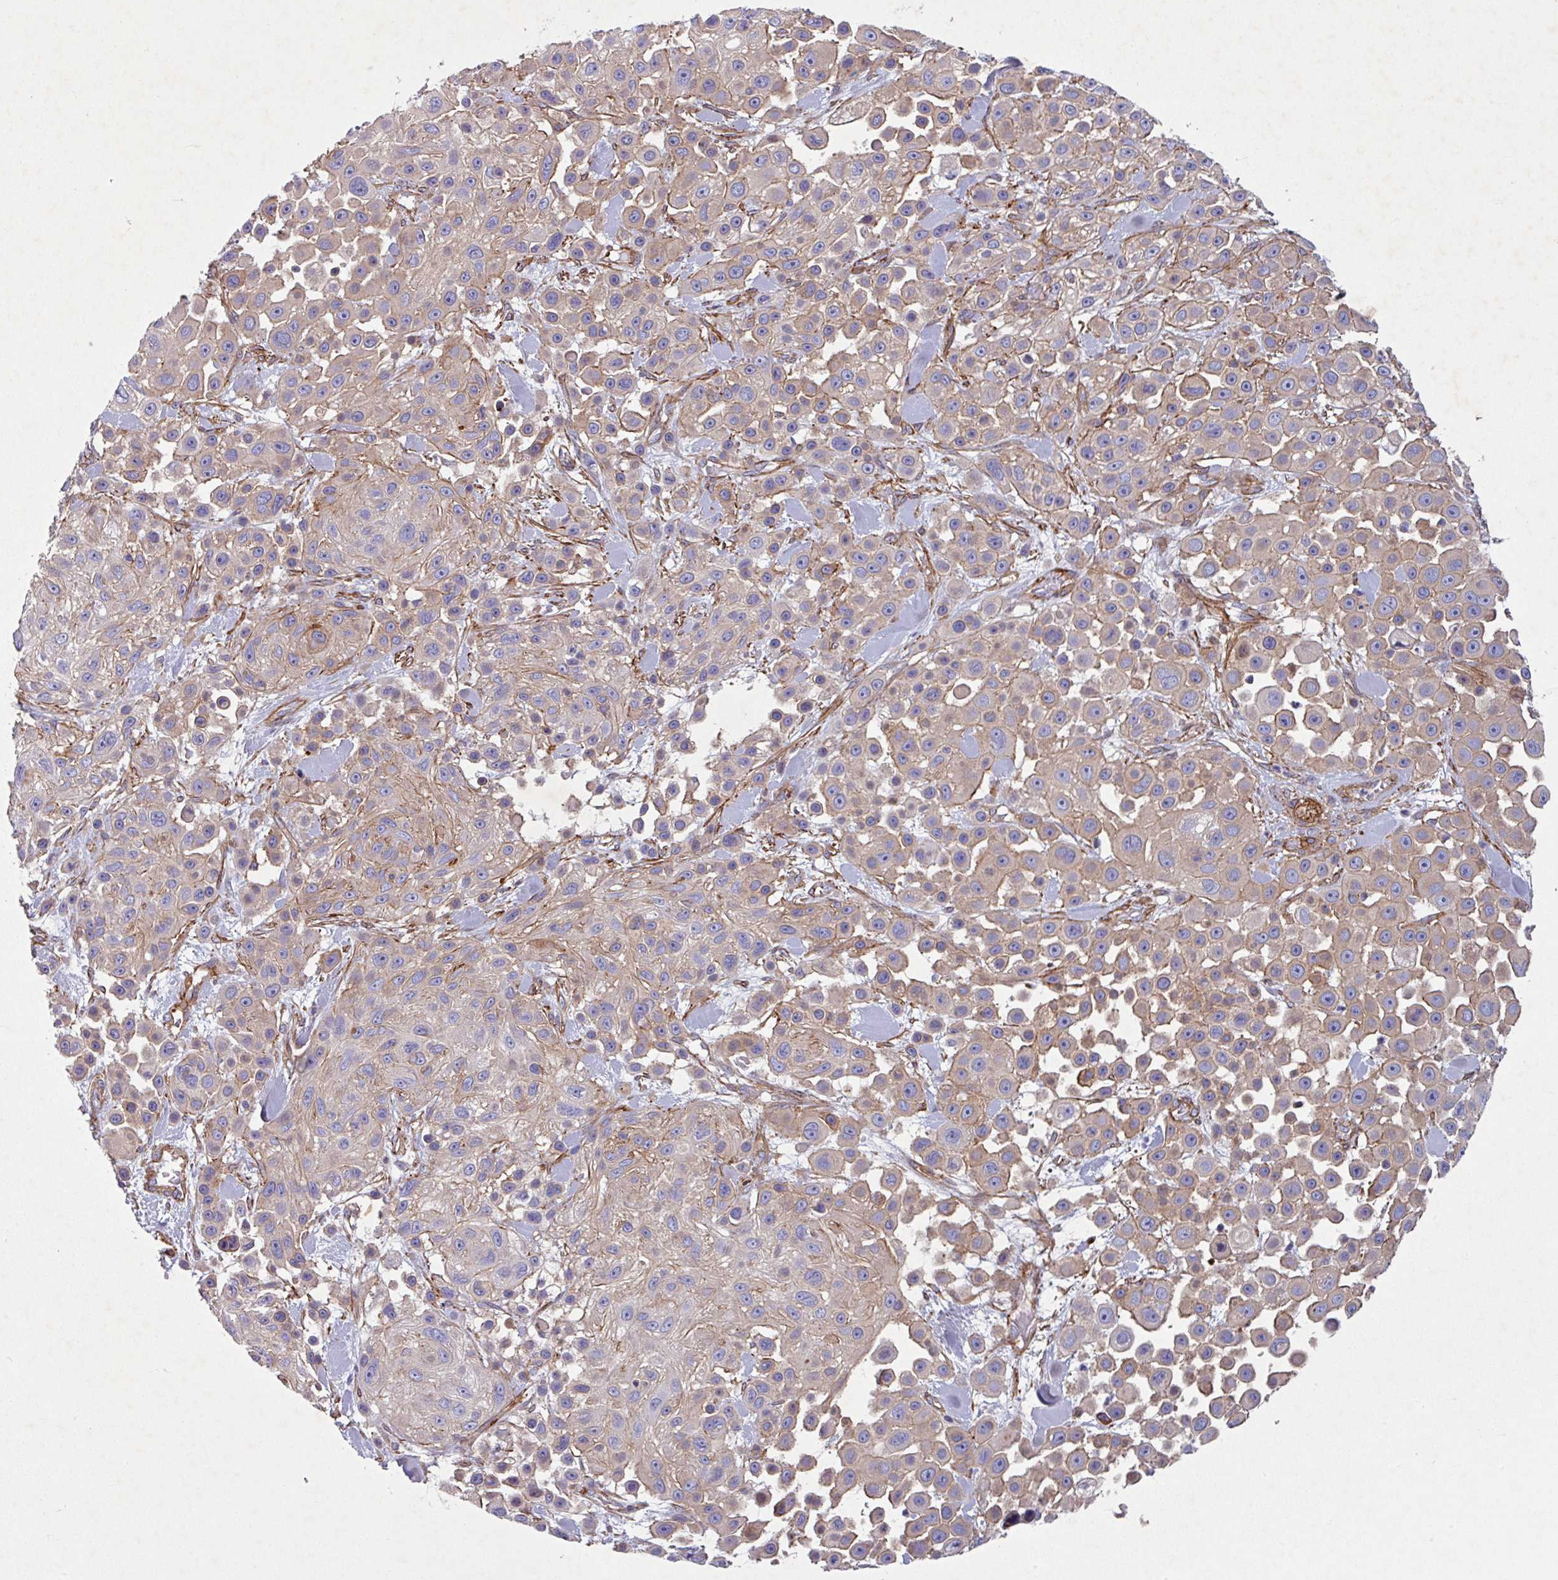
{"staining": {"intensity": "weak", "quantity": "<25%", "location": "cytoplasmic/membranous"}, "tissue": "skin cancer", "cell_type": "Tumor cells", "image_type": "cancer", "snomed": [{"axis": "morphology", "description": "Squamous cell carcinoma, NOS"}, {"axis": "topography", "description": "Skin"}], "caption": "High magnification brightfield microscopy of skin squamous cell carcinoma stained with DAB (brown) and counterstained with hematoxylin (blue): tumor cells show no significant positivity.", "gene": "ATP2C2", "patient": {"sex": "male", "age": 67}}